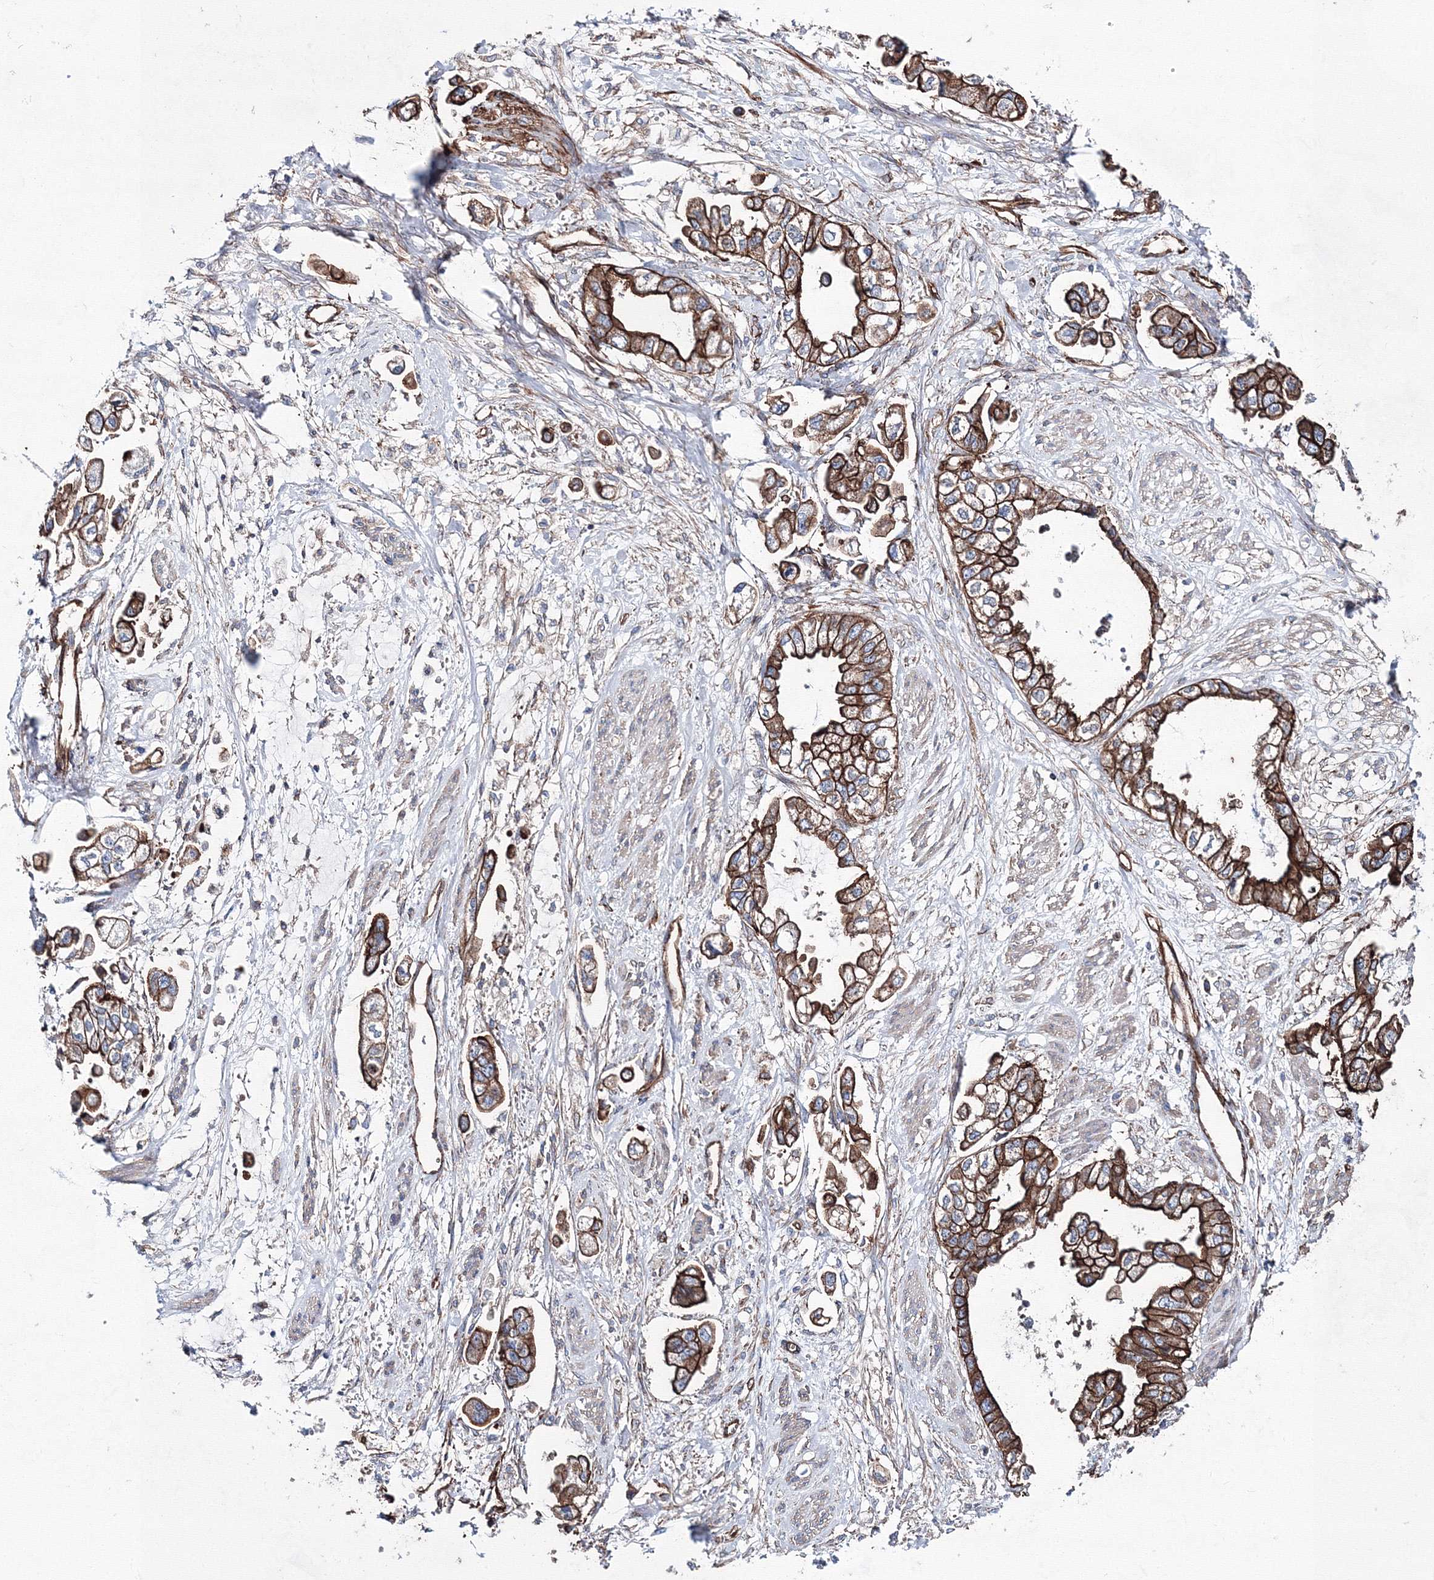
{"staining": {"intensity": "strong", "quantity": ">75%", "location": "cytoplasmic/membranous"}, "tissue": "stomach cancer", "cell_type": "Tumor cells", "image_type": "cancer", "snomed": [{"axis": "morphology", "description": "Adenocarcinoma, NOS"}, {"axis": "topography", "description": "Stomach"}], "caption": "Brown immunohistochemical staining in human stomach cancer reveals strong cytoplasmic/membranous expression in about >75% of tumor cells. The protein of interest is shown in brown color, while the nuclei are stained blue.", "gene": "ANKRD37", "patient": {"sex": "male", "age": 62}}